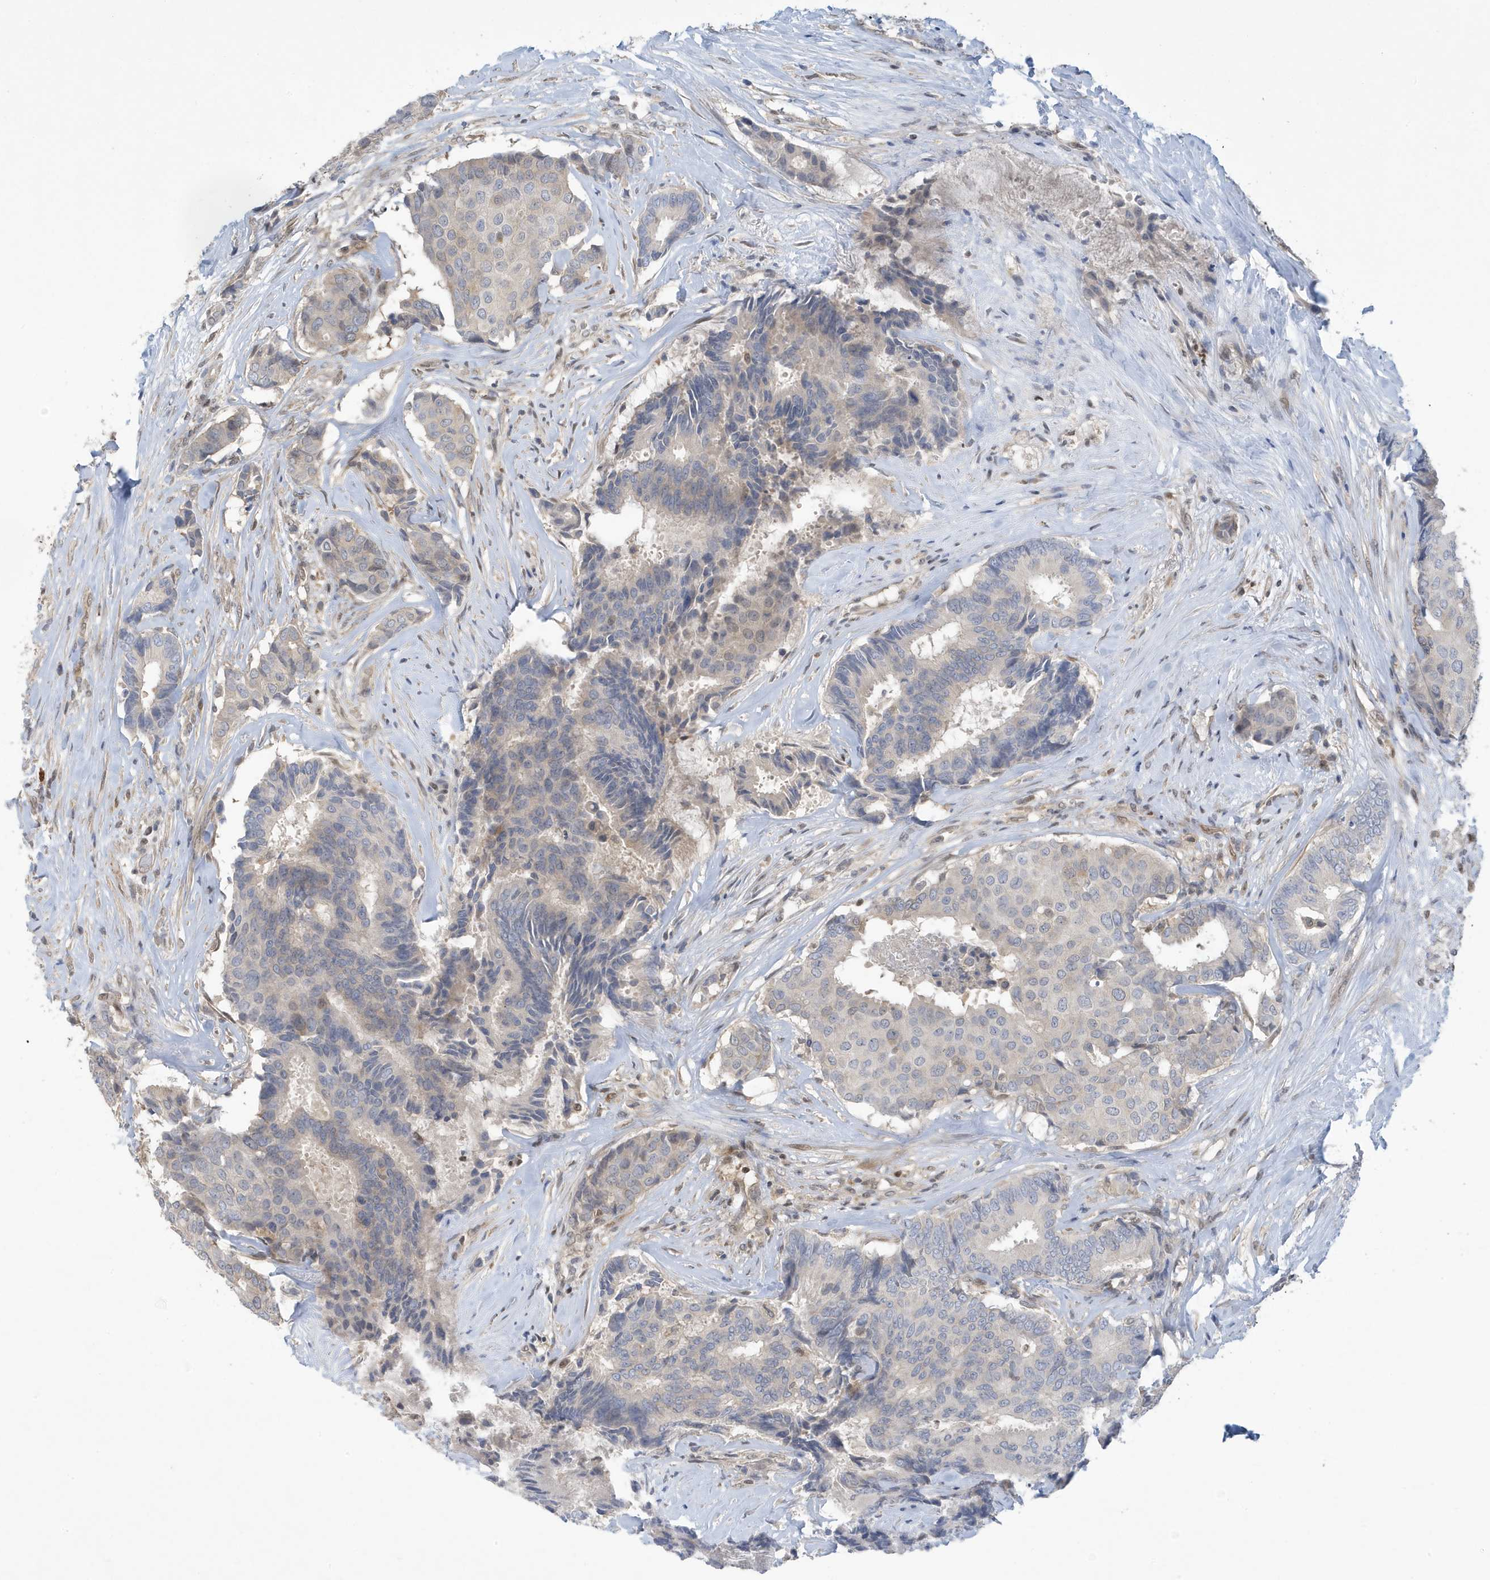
{"staining": {"intensity": "negative", "quantity": "none", "location": "none"}, "tissue": "breast cancer", "cell_type": "Tumor cells", "image_type": "cancer", "snomed": [{"axis": "morphology", "description": "Duct carcinoma"}, {"axis": "topography", "description": "Breast"}], "caption": "Immunohistochemistry (IHC) photomicrograph of breast intraductal carcinoma stained for a protein (brown), which displays no expression in tumor cells.", "gene": "NCOA7", "patient": {"sex": "female", "age": 75}}